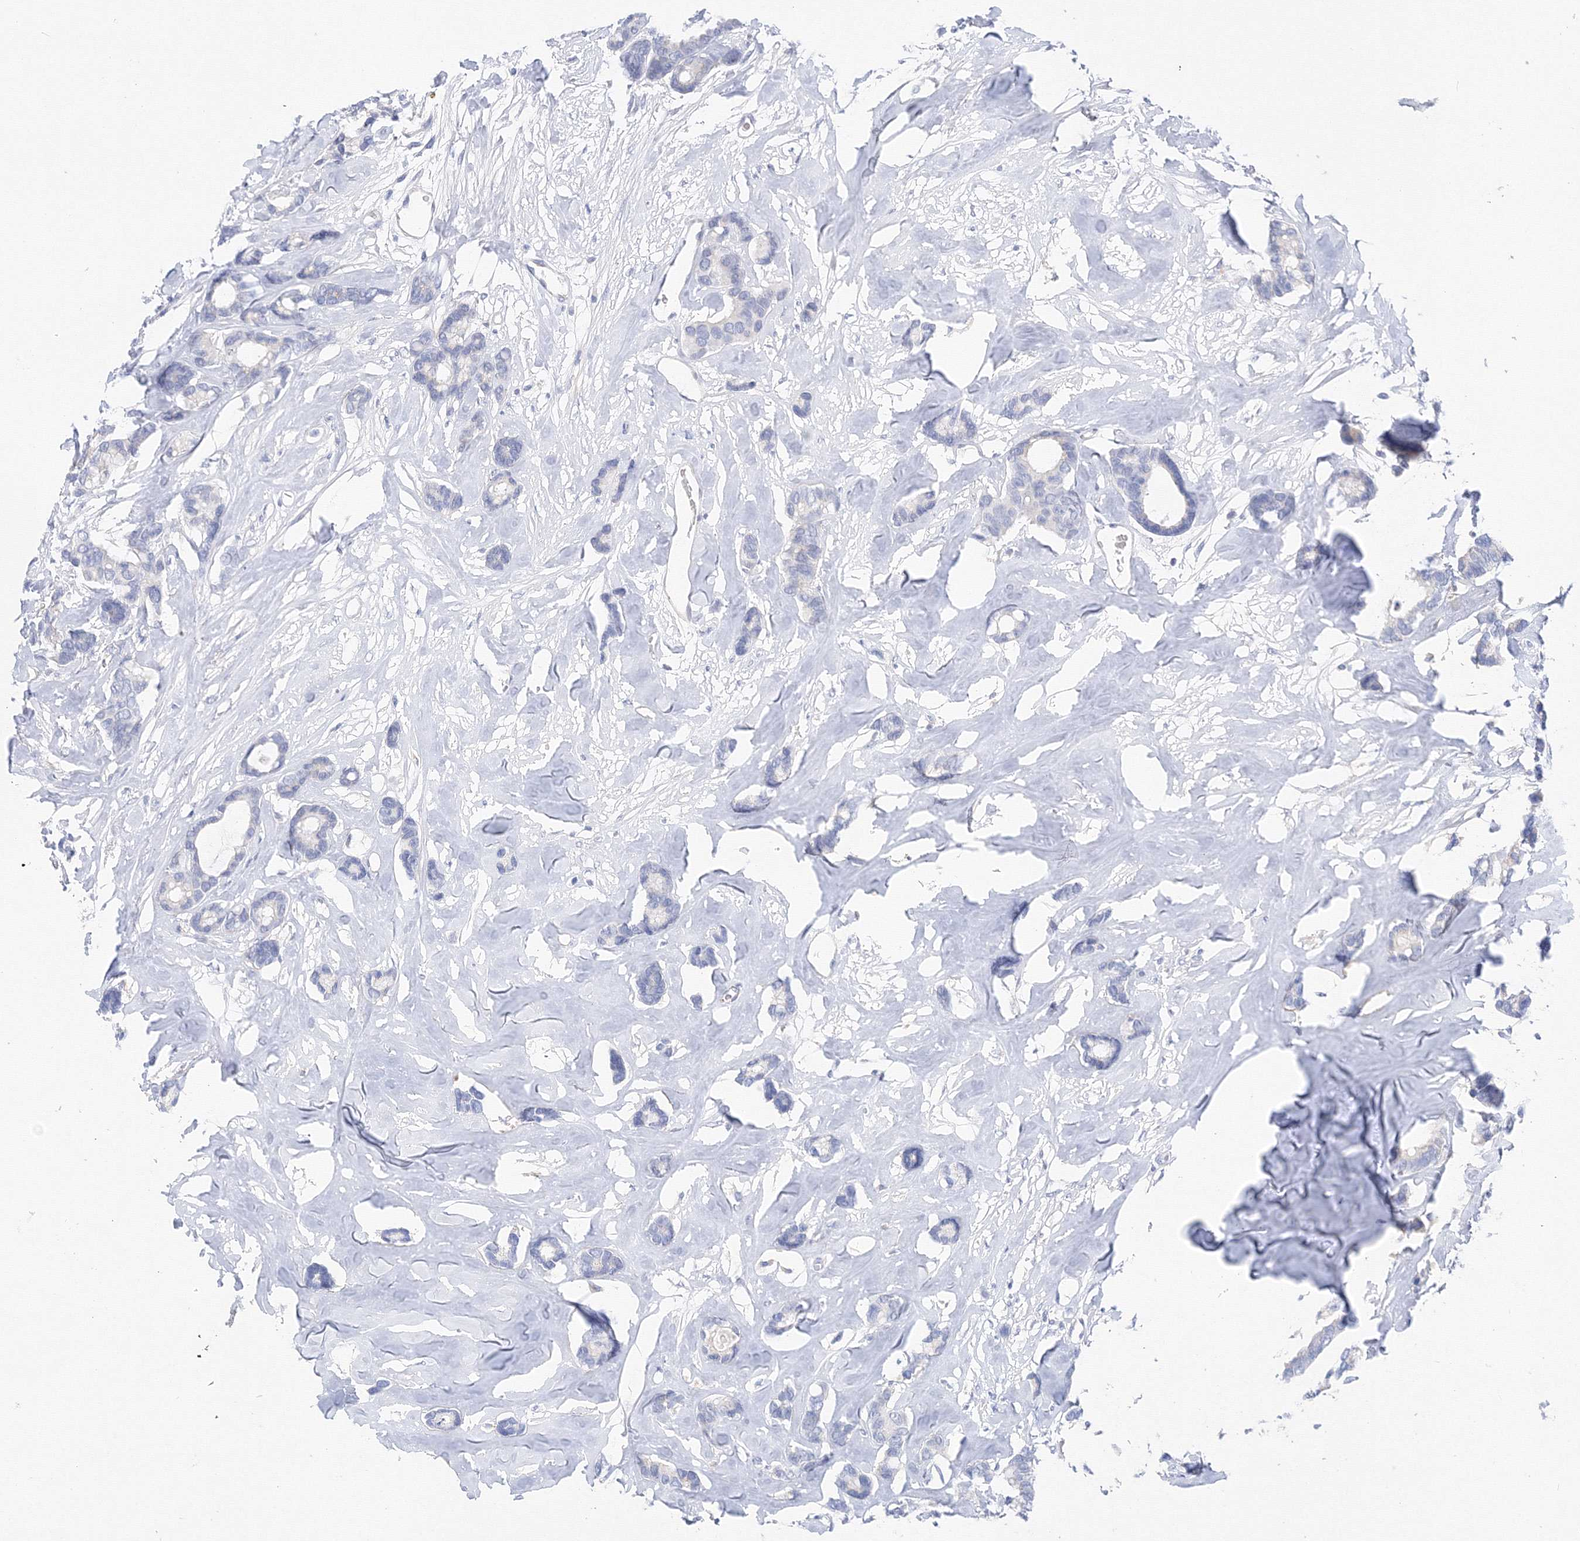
{"staining": {"intensity": "negative", "quantity": "none", "location": "none"}, "tissue": "breast cancer", "cell_type": "Tumor cells", "image_type": "cancer", "snomed": [{"axis": "morphology", "description": "Duct carcinoma"}, {"axis": "topography", "description": "Breast"}], "caption": "Immunohistochemical staining of human invasive ductal carcinoma (breast) shows no significant positivity in tumor cells.", "gene": "TAMM41", "patient": {"sex": "female", "age": 87}}